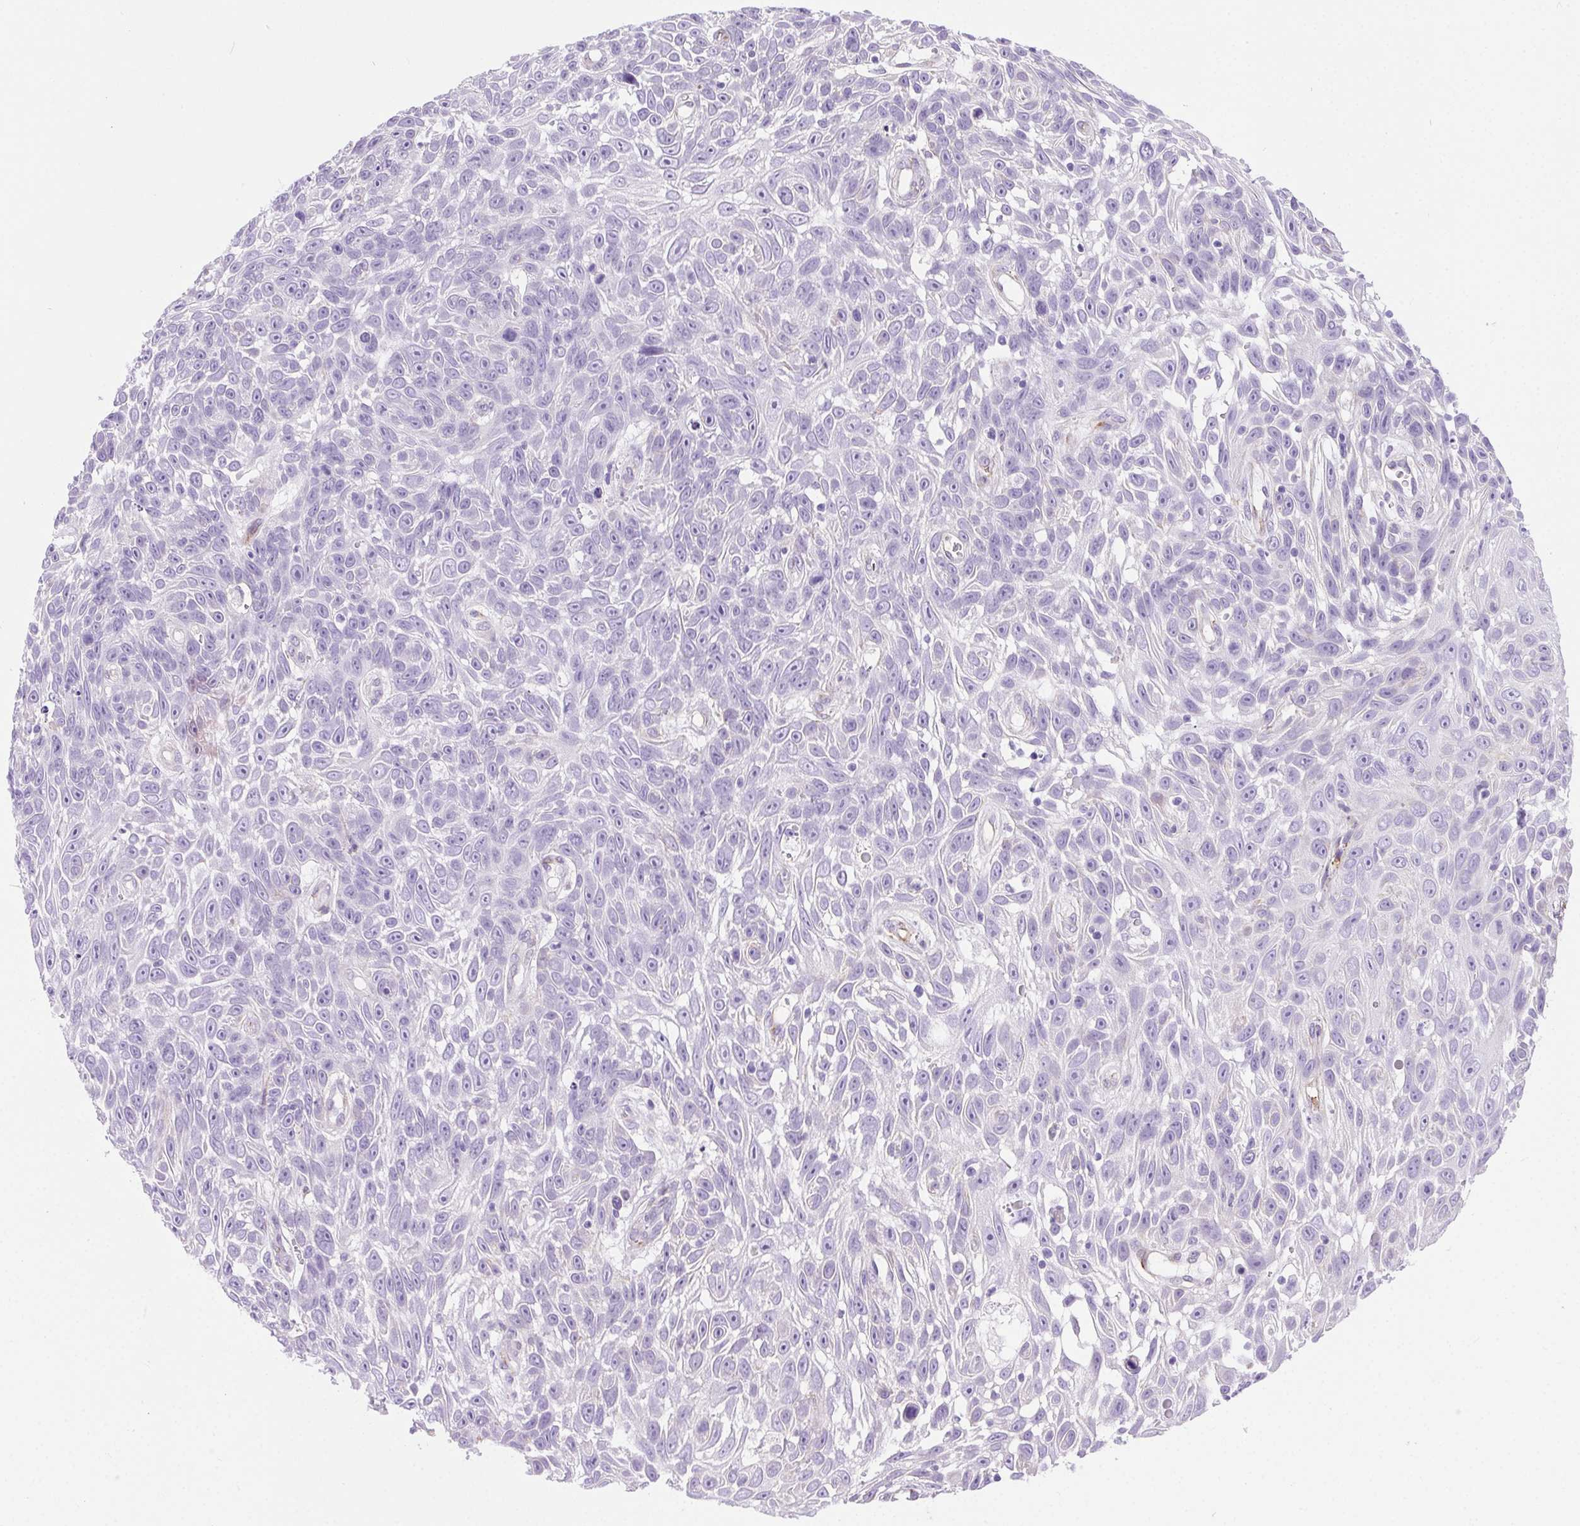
{"staining": {"intensity": "negative", "quantity": "none", "location": "none"}, "tissue": "skin cancer", "cell_type": "Tumor cells", "image_type": "cancer", "snomed": [{"axis": "morphology", "description": "Squamous cell carcinoma, NOS"}, {"axis": "topography", "description": "Skin"}], "caption": "Protein analysis of skin cancer (squamous cell carcinoma) displays no significant expression in tumor cells. (IHC, brightfield microscopy, high magnification).", "gene": "SHCBP1L", "patient": {"sex": "male", "age": 82}}